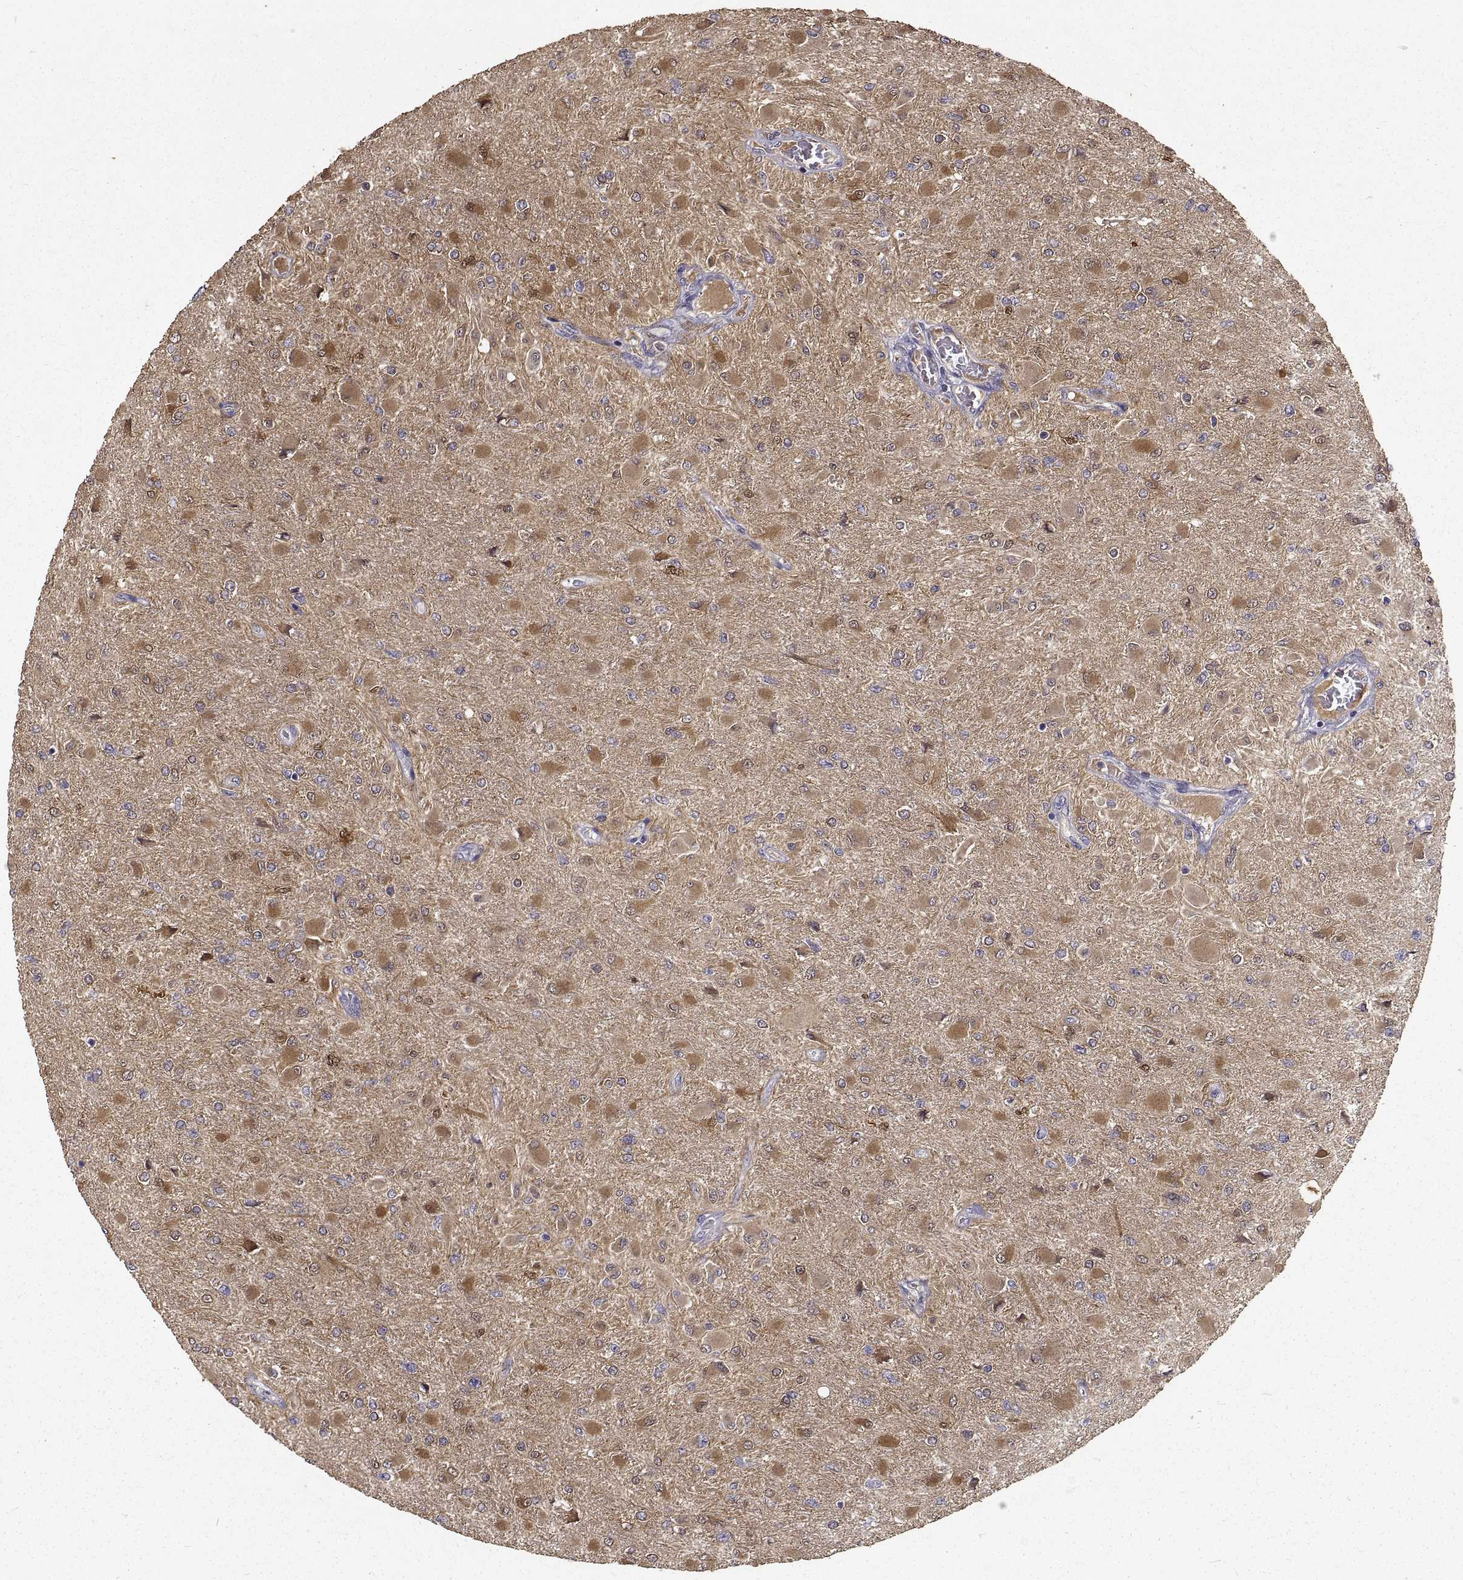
{"staining": {"intensity": "moderate", "quantity": ">75%", "location": "cytoplasmic/membranous"}, "tissue": "glioma", "cell_type": "Tumor cells", "image_type": "cancer", "snomed": [{"axis": "morphology", "description": "Glioma, malignant, High grade"}, {"axis": "topography", "description": "Cerebral cortex"}], "caption": "Immunohistochemistry staining of glioma, which shows medium levels of moderate cytoplasmic/membranous staining in about >75% of tumor cells indicating moderate cytoplasmic/membranous protein staining. The staining was performed using DAB (brown) for protein detection and nuclei were counterstained in hematoxylin (blue).", "gene": "PEA15", "patient": {"sex": "female", "age": 36}}